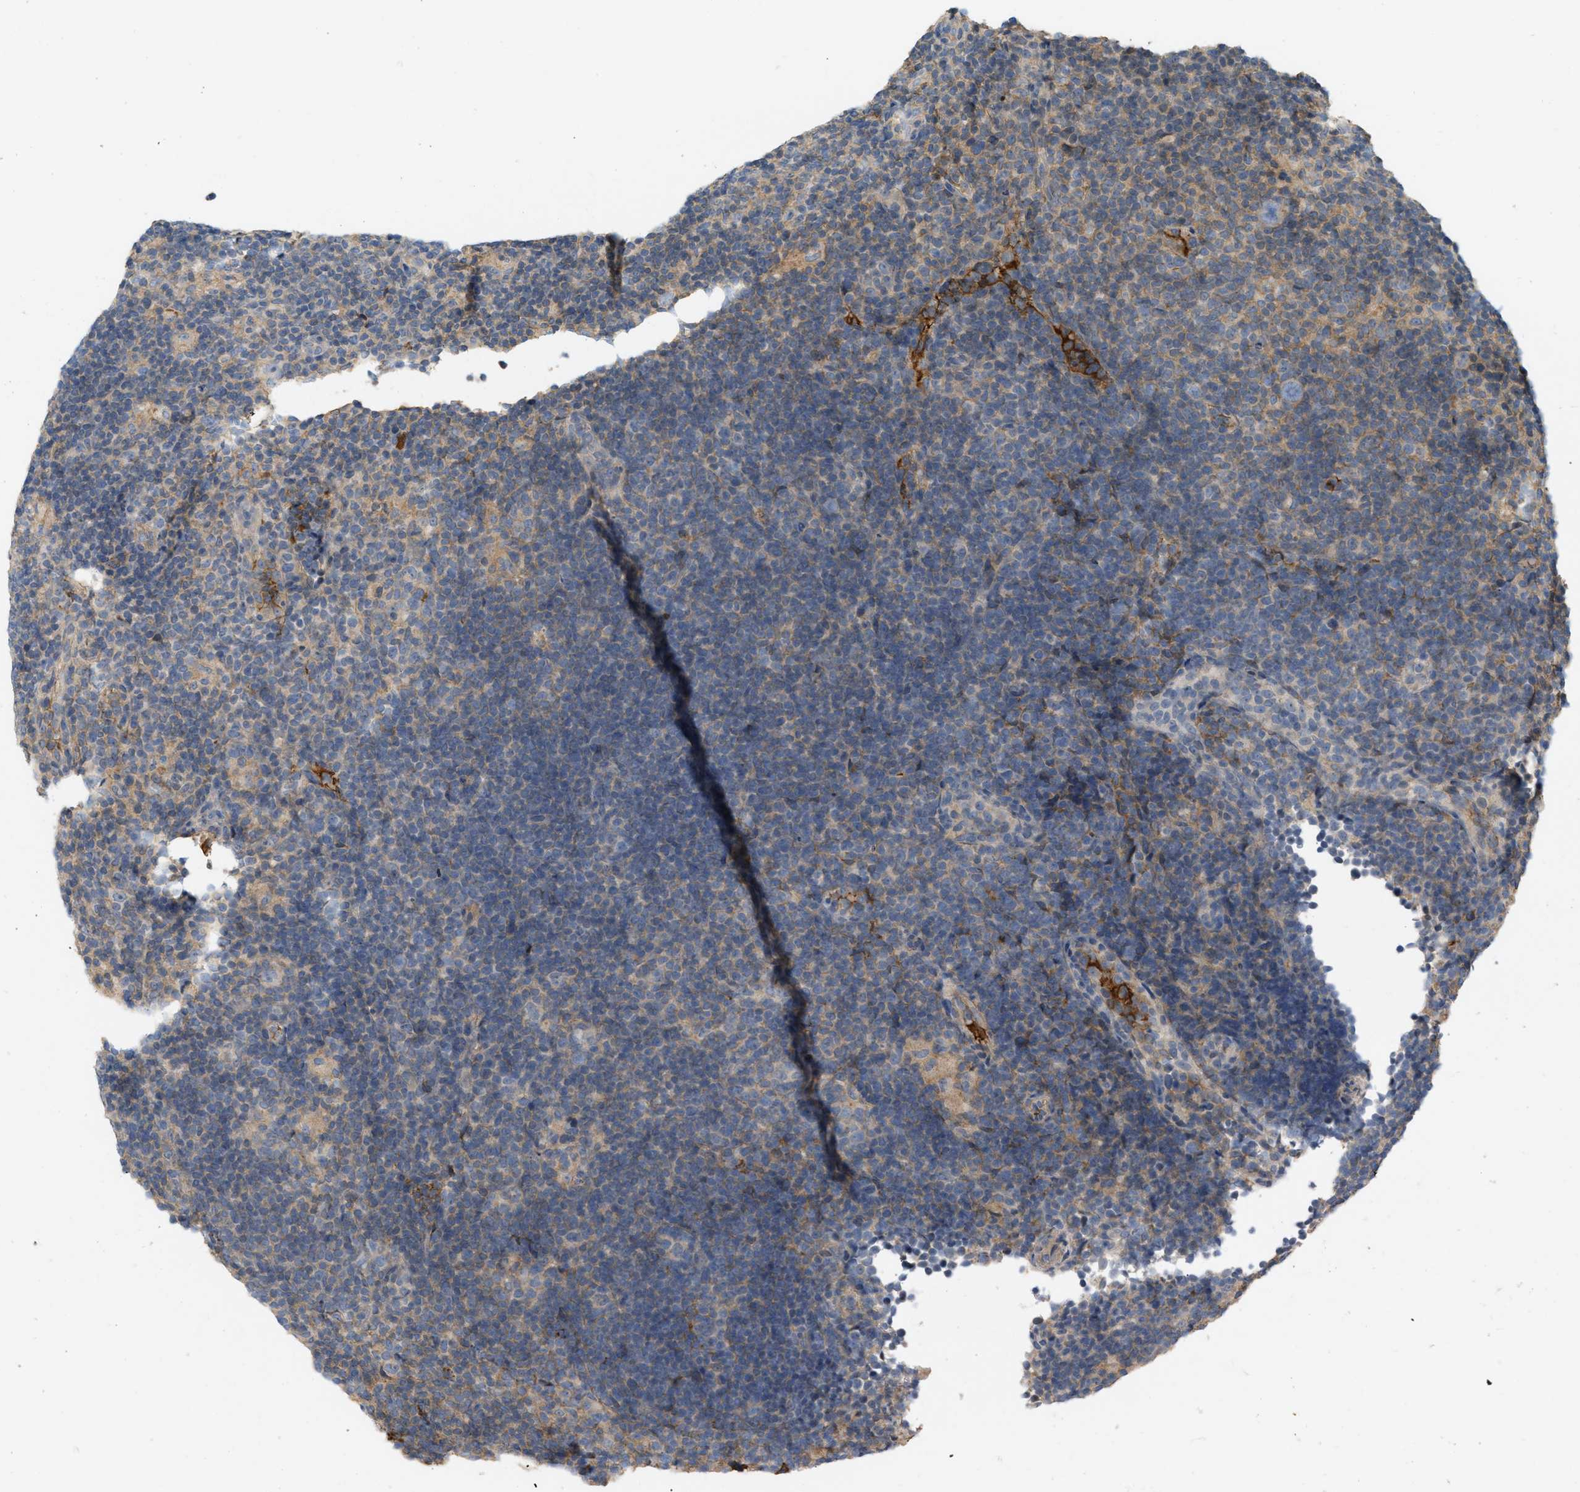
{"staining": {"intensity": "negative", "quantity": "none", "location": "none"}, "tissue": "lymphoma", "cell_type": "Tumor cells", "image_type": "cancer", "snomed": [{"axis": "morphology", "description": "Hodgkin's disease, NOS"}, {"axis": "topography", "description": "Lymph node"}], "caption": "IHC micrograph of neoplastic tissue: lymphoma stained with DAB shows no significant protein positivity in tumor cells. (DAB (3,3'-diaminobenzidine) immunohistochemistry visualized using brightfield microscopy, high magnification).", "gene": "F8", "patient": {"sex": "female", "age": 57}}